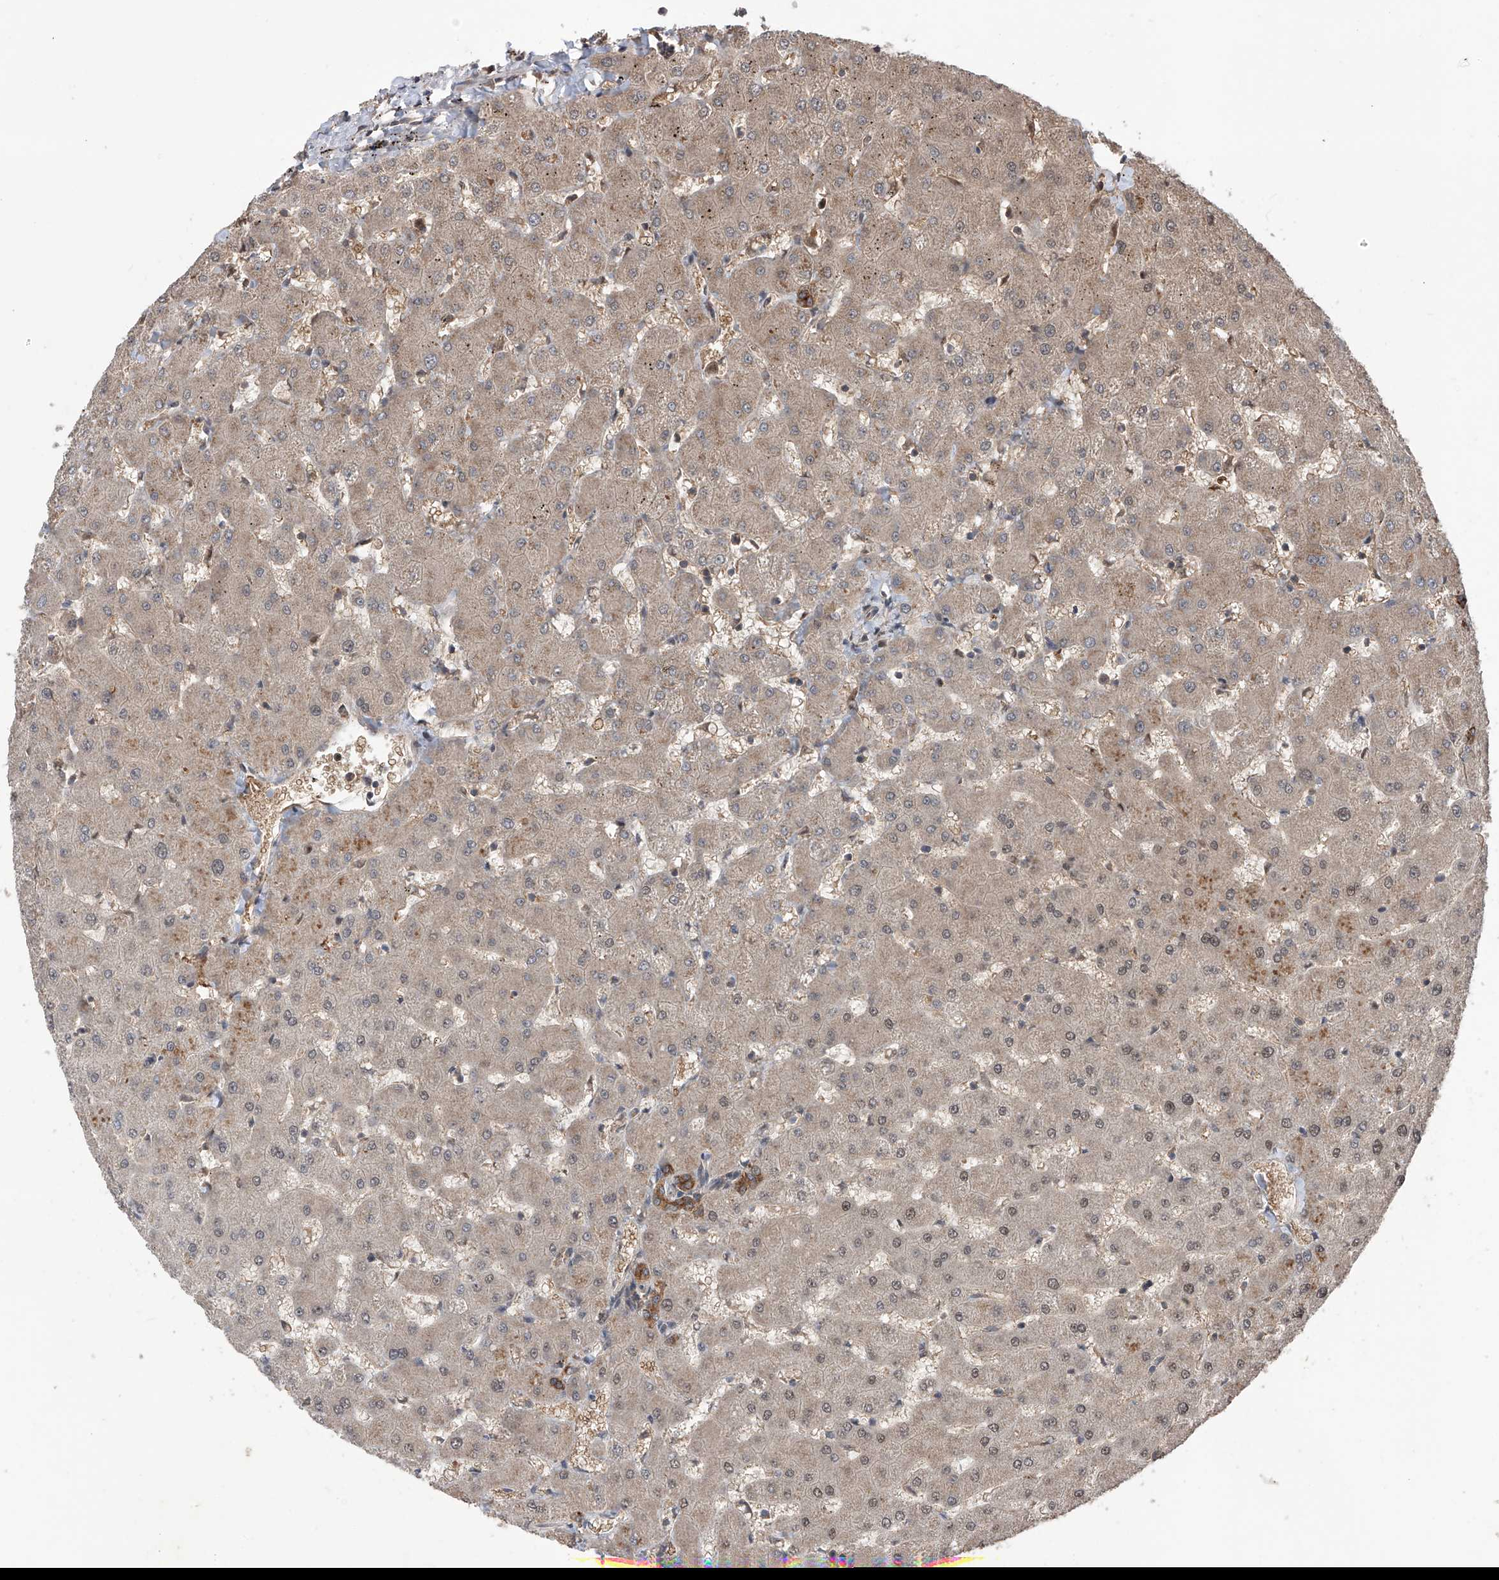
{"staining": {"intensity": "strong", "quantity": ">75%", "location": "cytoplasmic/membranous"}, "tissue": "liver", "cell_type": "Cholangiocytes", "image_type": "normal", "snomed": [{"axis": "morphology", "description": "Normal tissue, NOS"}, {"axis": "topography", "description": "Liver"}], "caption": "A histopathology image of liver stained for a protein demonstrates strong cytoplasmic/membranous brown staining in cholangiocytes.", "gene": "LYSMD4", "patient": {"sex": "female", "age": 63}}